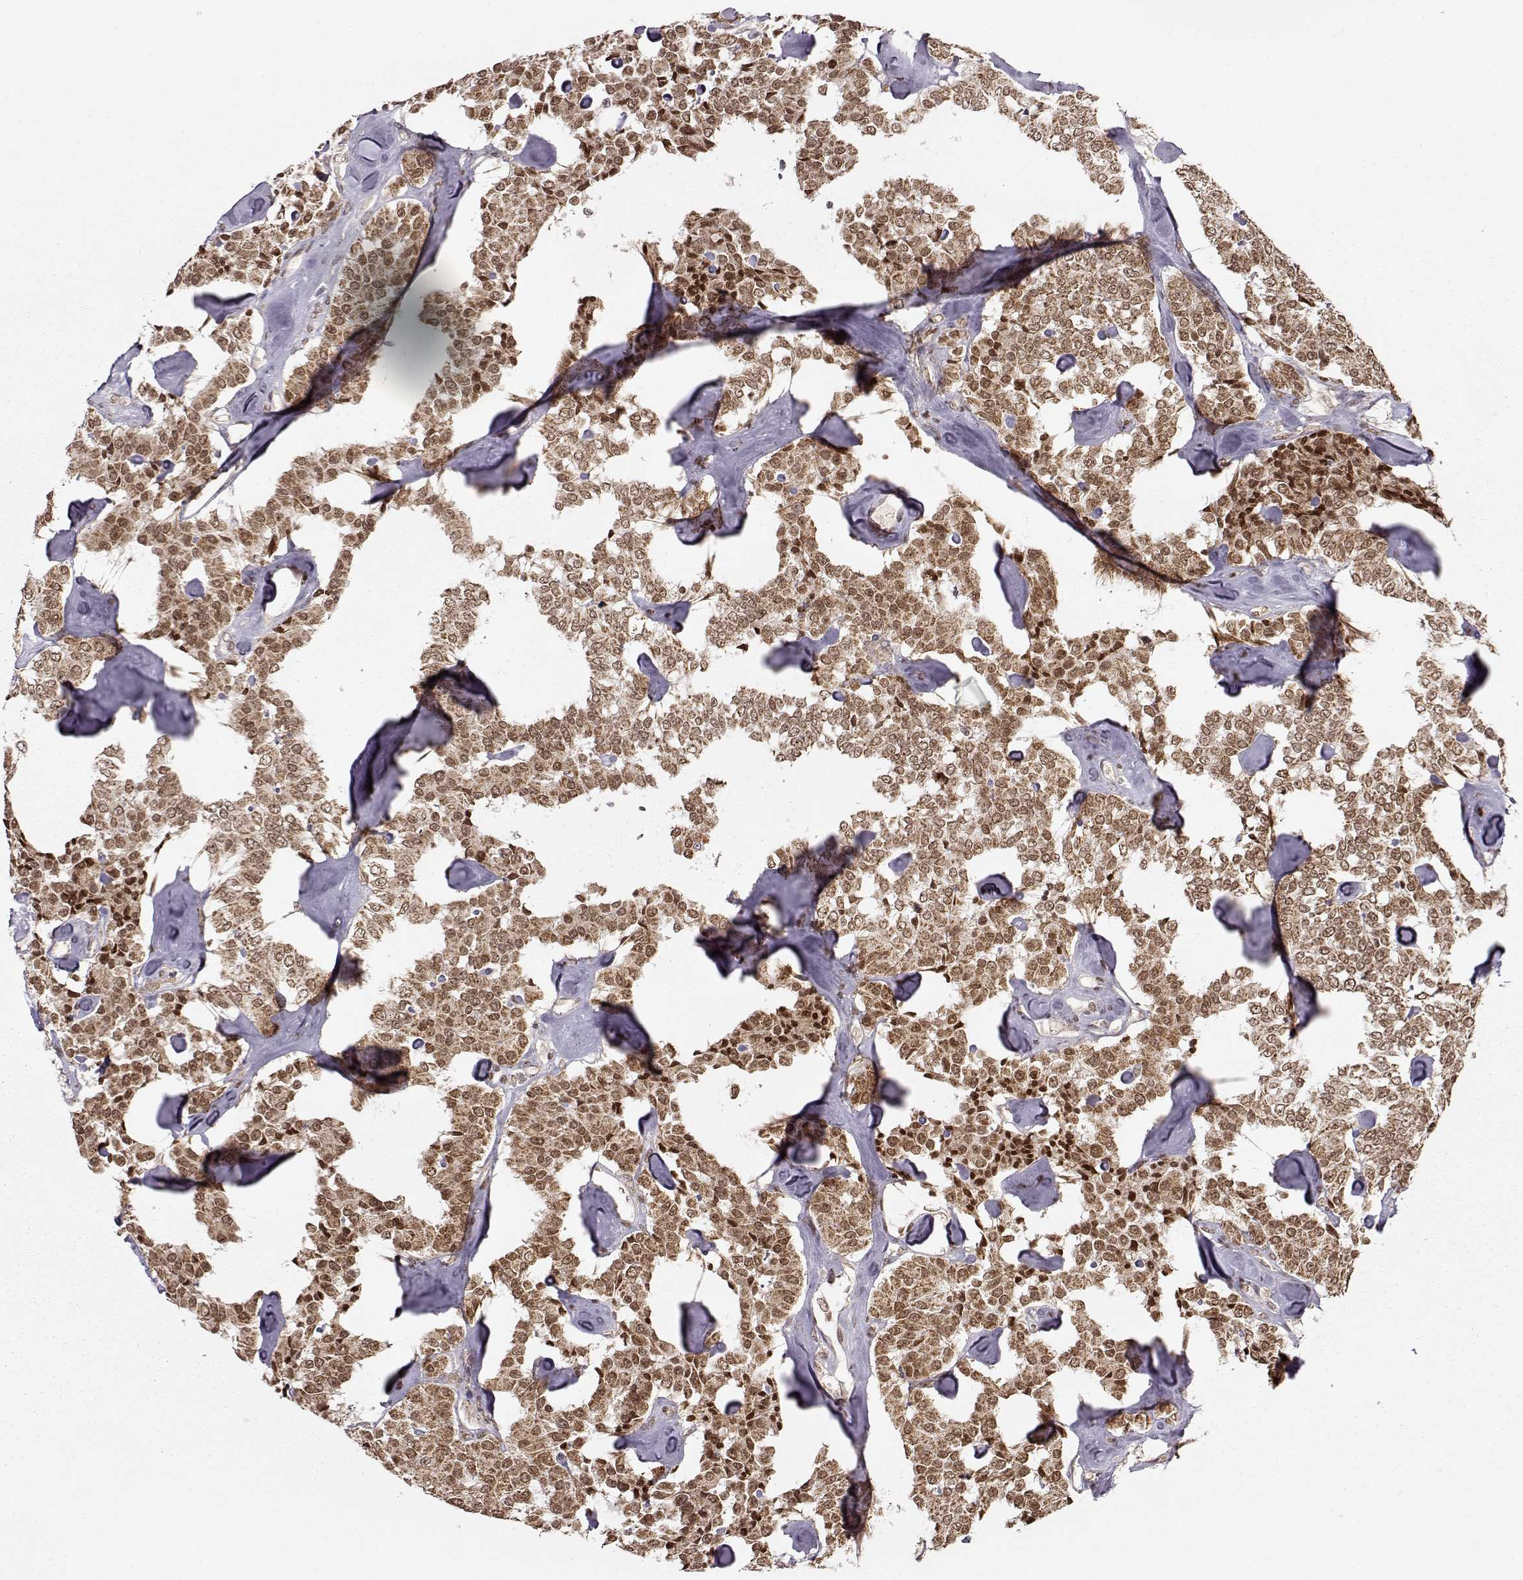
{"staining": {"intensity": "moderate", "quantity": ">75%", "location": "cytoplasmic/membranous,nuclear"}, "tissue": "carcinoid", "cell_type": "Tumor cells", "image_type": "cancer", "snomed": [{"axis": "morphology", "description": "Carcinoid, malignant, NOS"}, {"axis": "topography", "description": "Pancreas"}], "caption": "Protein expression analysis of malignant carcinoid displays moderate cytoplasmic/membranous and nuclear expression in approximately >75% of tumor cells. Nuclei are stained in blue.", "gene": "RAI1", "patient": {"sex": "male", "age": 41}}